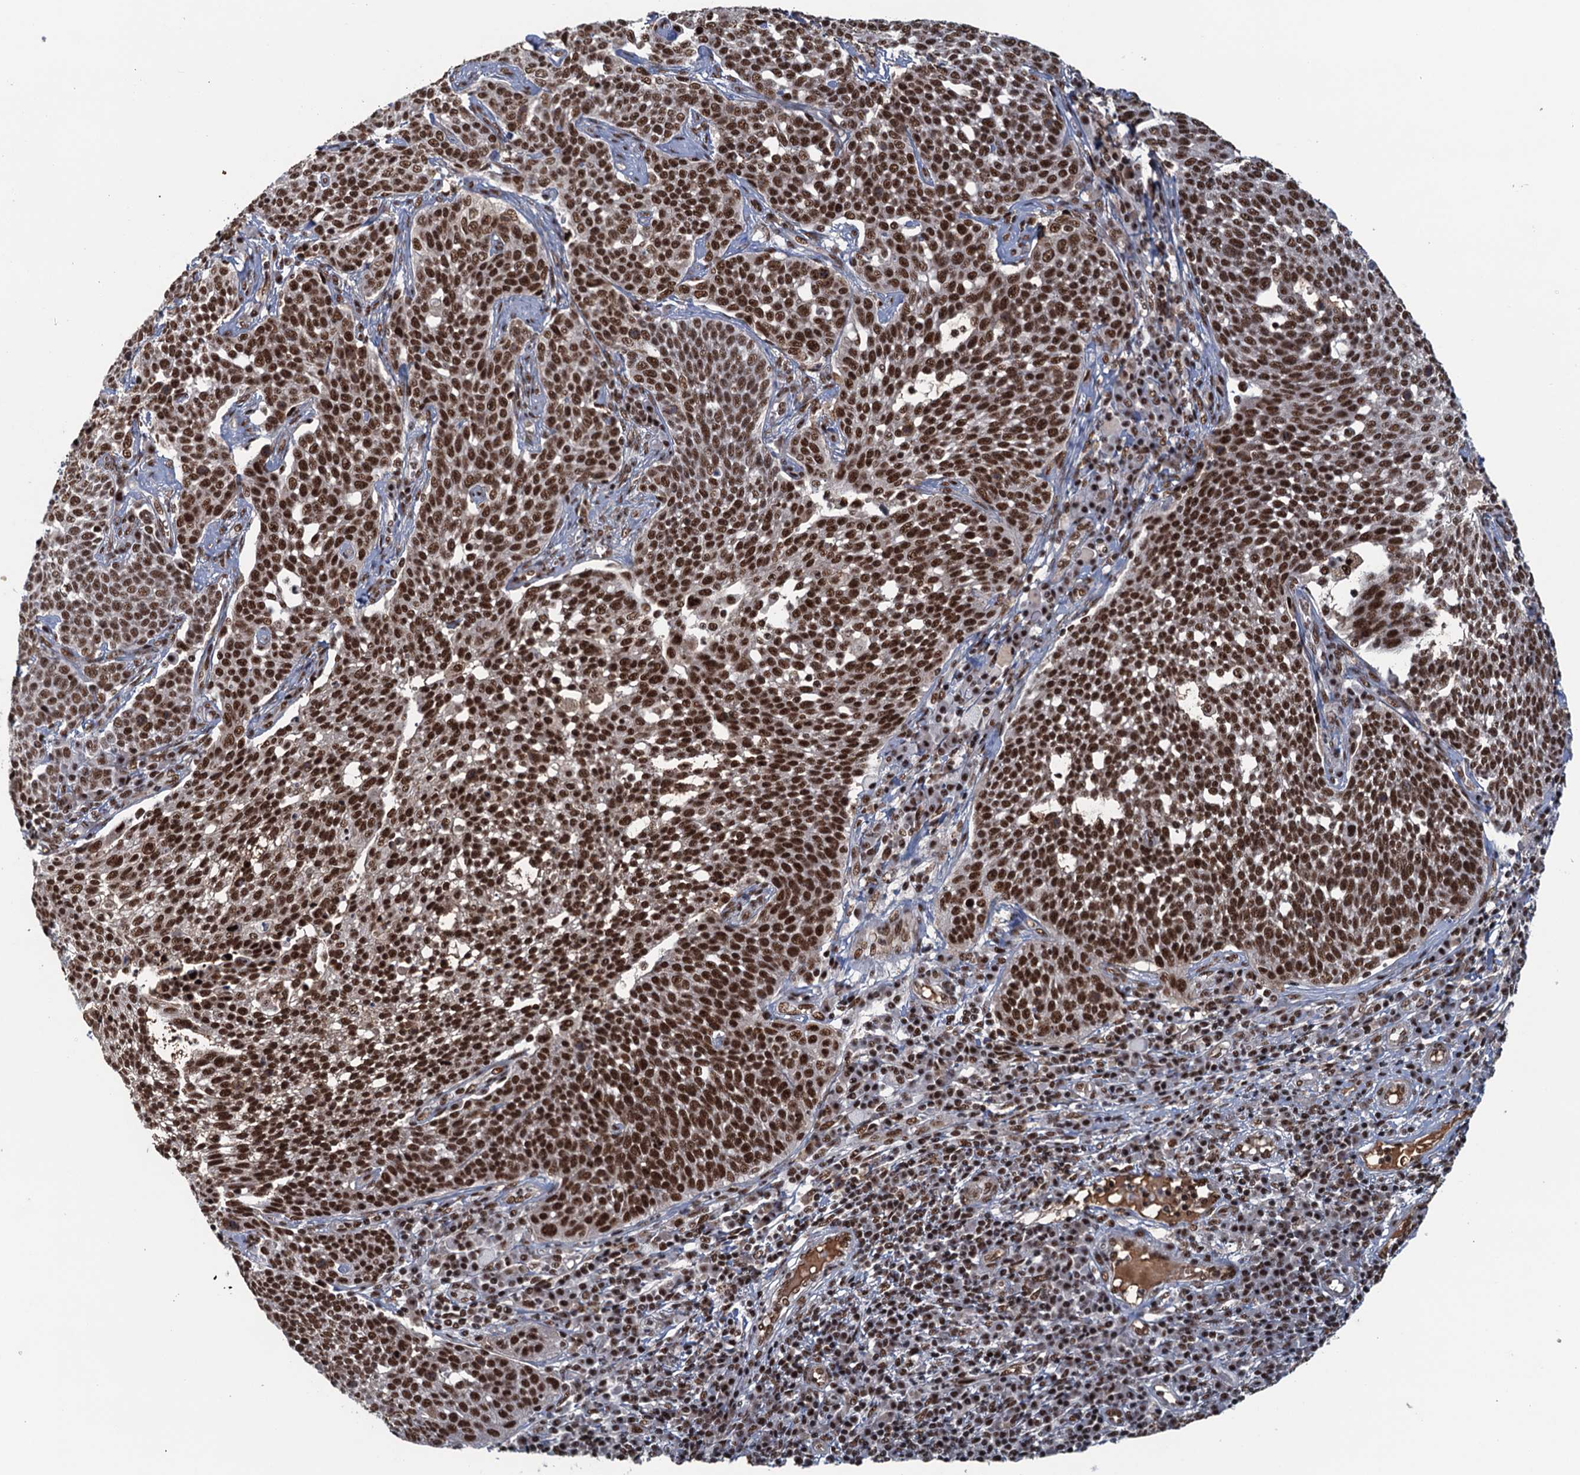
{"staining": {"intensity": "strong", "quantity": ">75%", "location": "nuclear"}, "tissue": "cervical cancer", "cell_type": "Tumor cells", "image_type": "cancer", "snomed": [{"axis": "morphology", "description": "Squamous cell carcinoma, NOS"}, {"axis": "topography", "description": "Cervix"}], "caption": "Cervical squamous cell carcinoma stained with DAB immunohistochemistry displays high levels of strong nuclear positivity in approximately >75% of tumor cells.", "gene": "ZC3H18", "patient": {"sex": "female", "age": 34}}